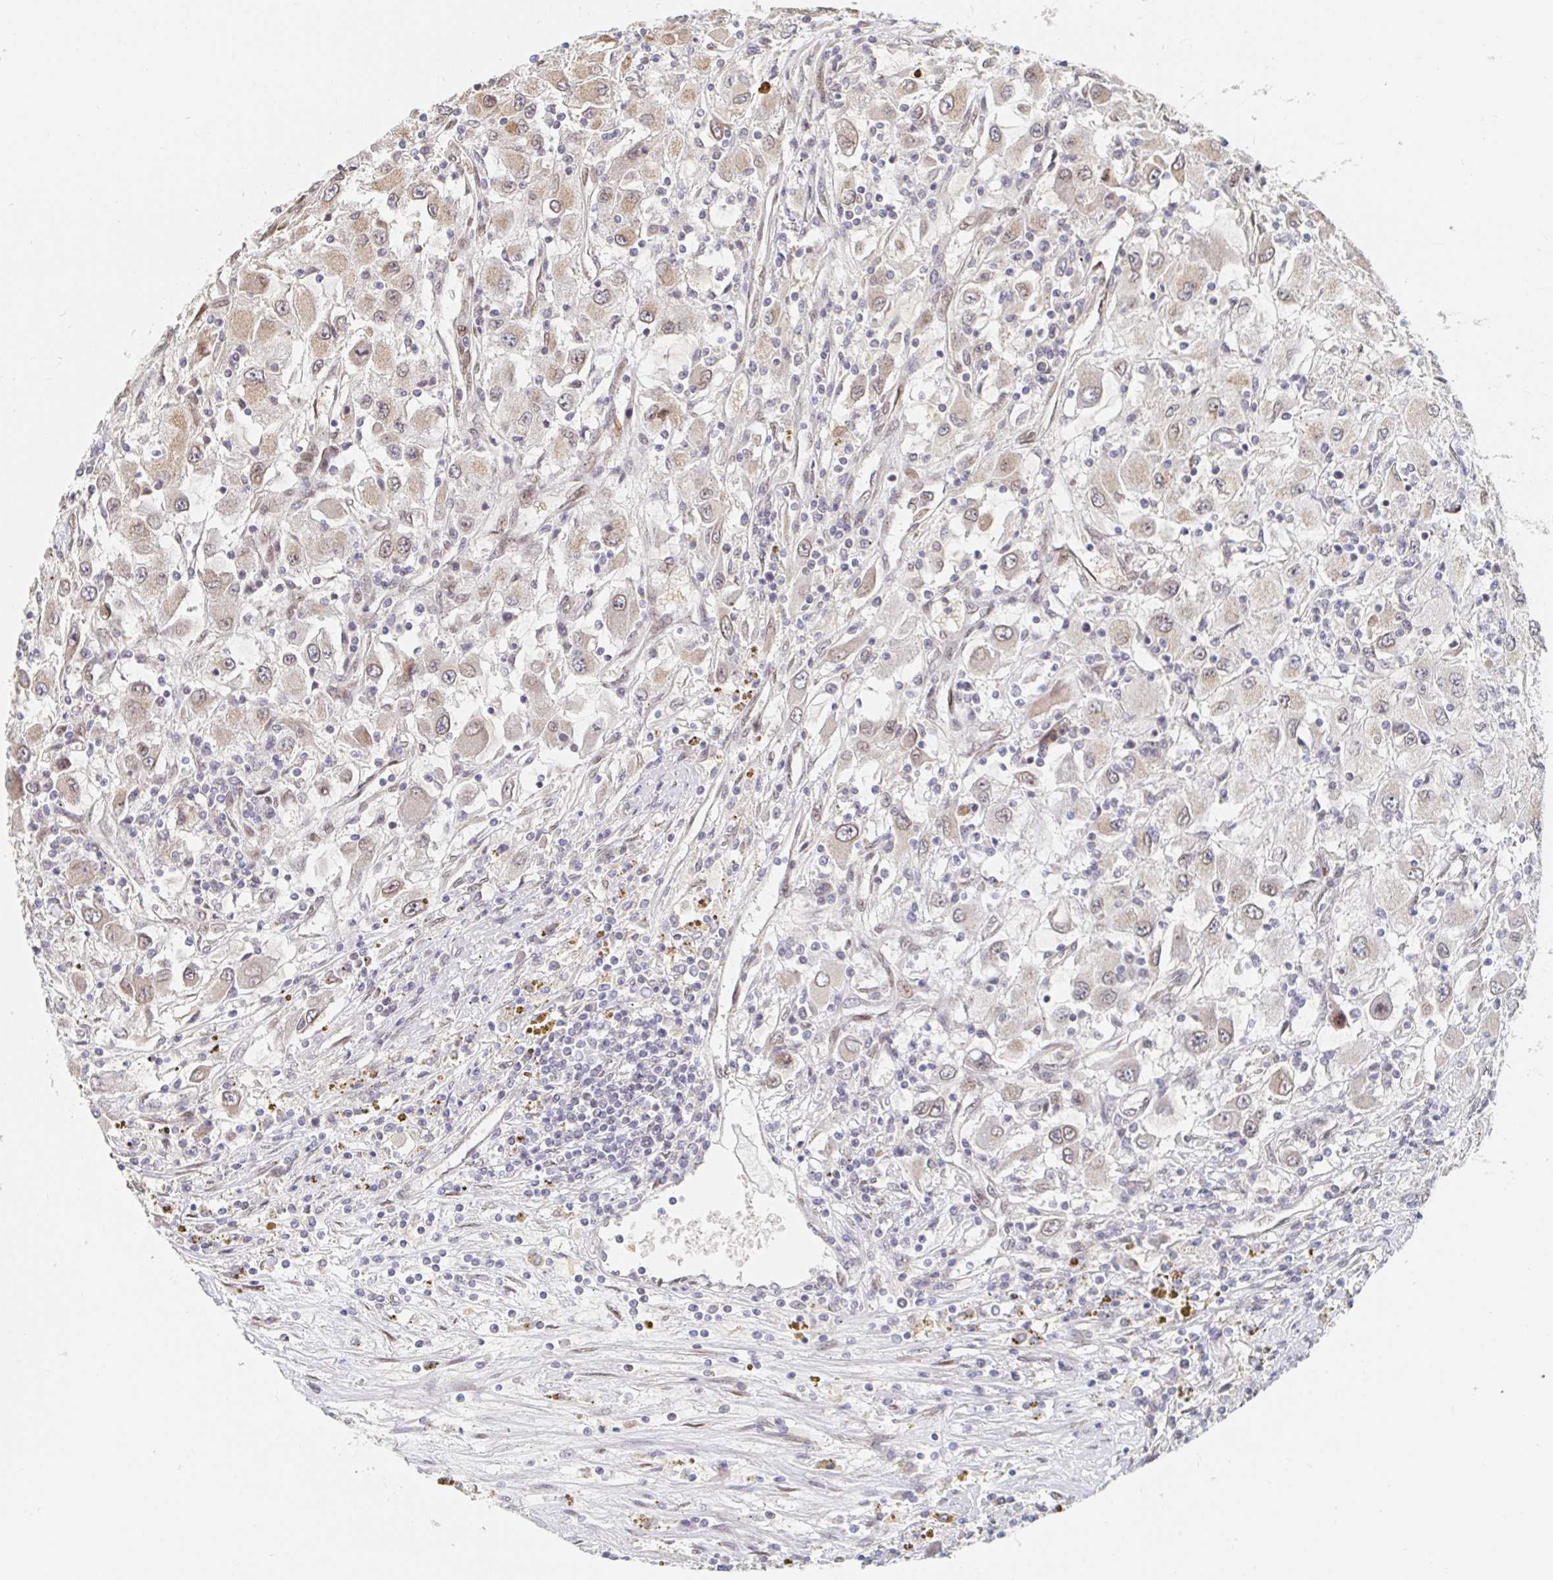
{"staining": {"intensity": "weak", "quantity": "25%-75%", "location": "cytoplasmic/membranous"}, "tissue": "renal cancer", "cell_type": "Tumor cells", "image_type": "cancer", "snomed": [{"axis": "morphology", "description": "Adenocarcinoma, NOS"}, {"axis": "topography", "description": "Kidney"}], "caption": "This micrograph reveals IHC staining of renal adenocarcinoma, with low weak cytoplasmic/membranous positivity in approximately 25%-75% of tumor cells.", "gene": "CHD2", "patient": {"sex": "female", "age": 67}}